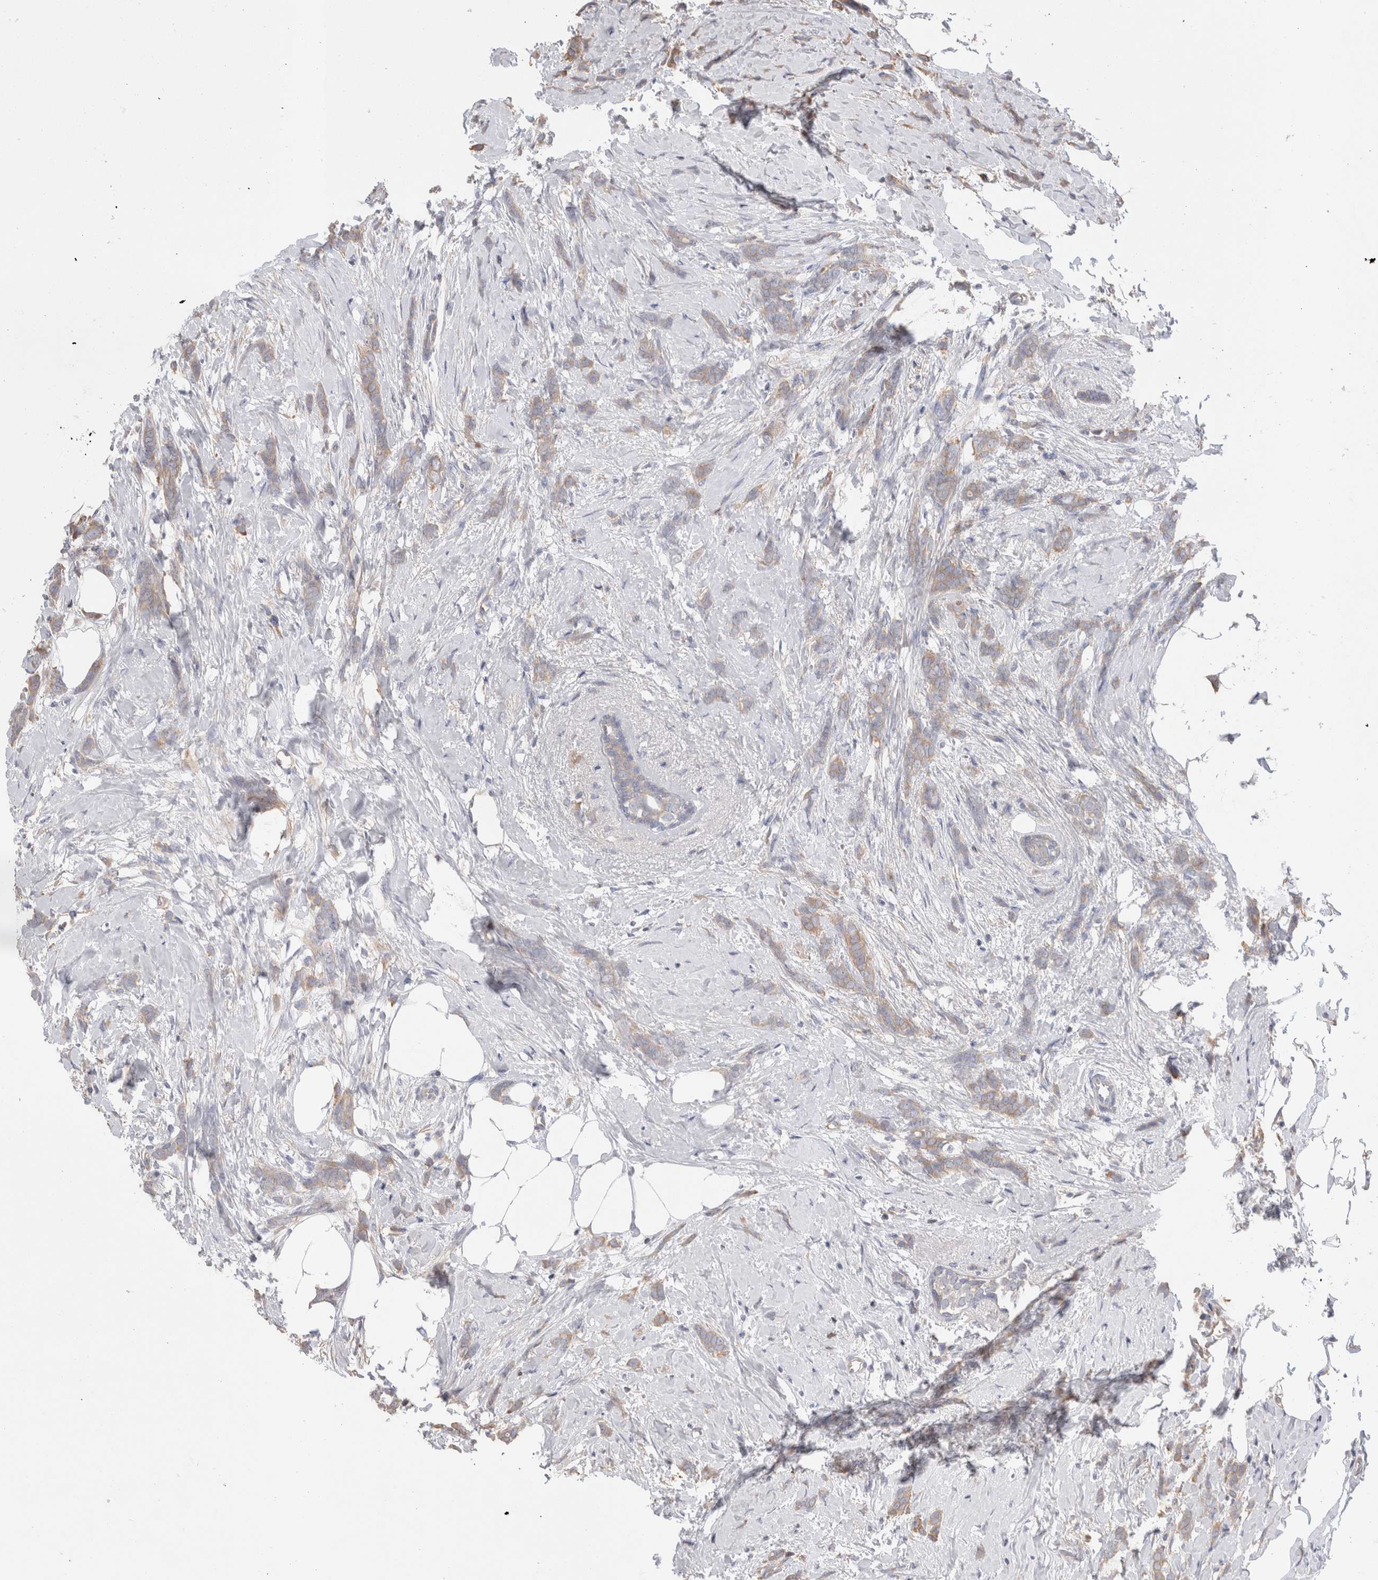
{"staining": {"intensity": "weak", "quantity": ">75%", "location": "cytoplasmic/membranous"}, "tissue": "breast cancer", "cell_type": "Tumor cells", "image_type": "cancer", "snomed": [{"axis": "morphology", "description": "Lobular carcinoma, in situ"}, {"axis": "morphology", "description": "Lobular carcinoma"}, {"axis": "topography", "description": "Breast"}], "caption": "DAB immunohistochemical staining of human breast cancer (lobular carcinoma in situ) exhibits weak cytoplasmic/membranous protein staining in approximately >75% of tumor cells.", "gene": "CAPN2", "patient": {"sex": "female", "age": 41}}